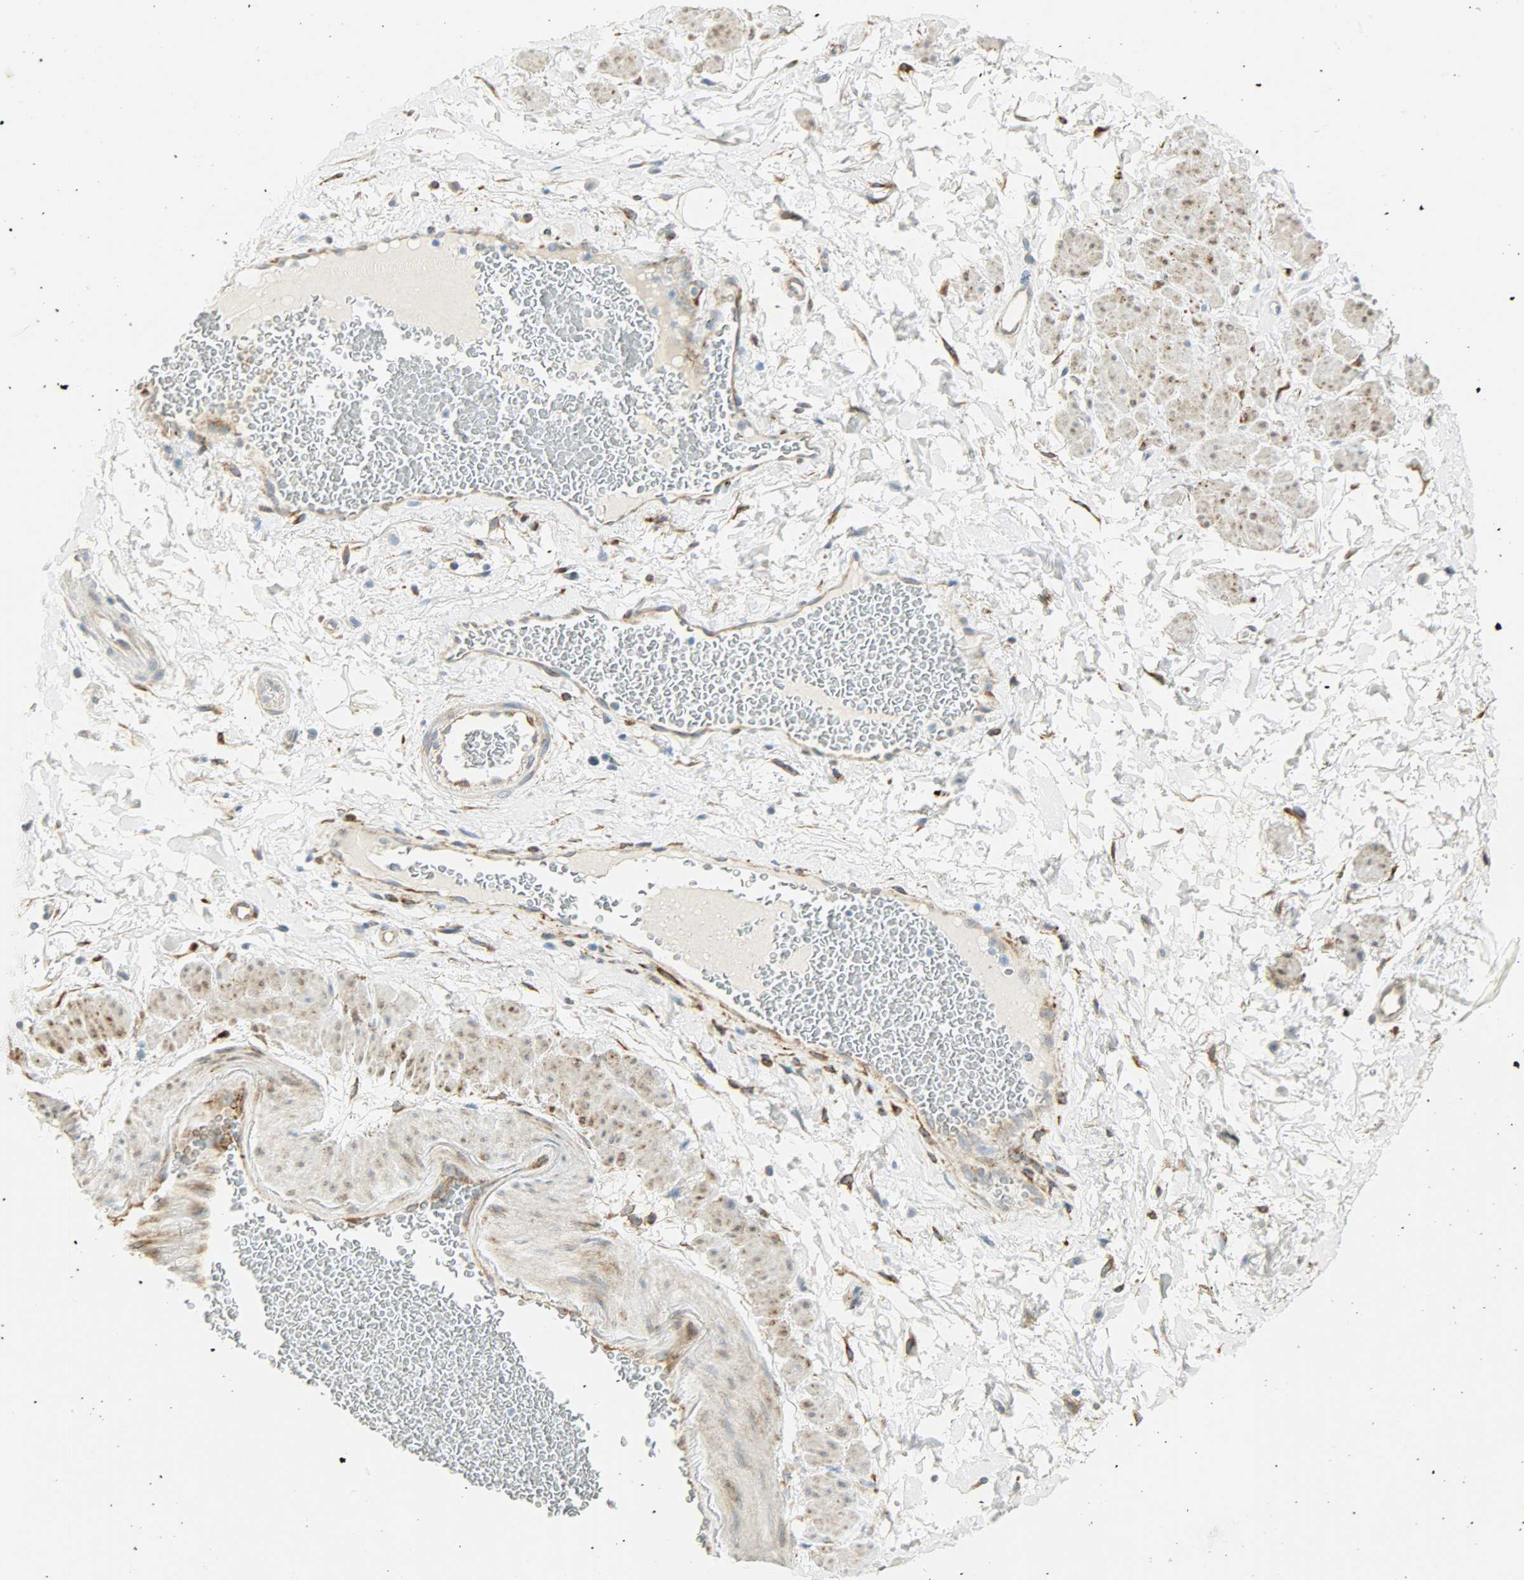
{"staining": {"intensity": "negative", "quantity": "none", "location": "none"}, "tissue": "adipose tissue", "cell_type": "Adipocytes", "image_type": "normal", "snomed": [{"axis": "morphology", "description": "Normal tissue, NOS"}, {"axis": "topography", "description": "Soft tissue"}, {"axis": "topography", "description": "Peripheral nerve tissue"}], "caption": "This is an immunohistochemistry image of normal adipose tissue. There is no staining in adipocytes.", "gene": "PKD2", "patient": {"sex": "female", "age": 71}}